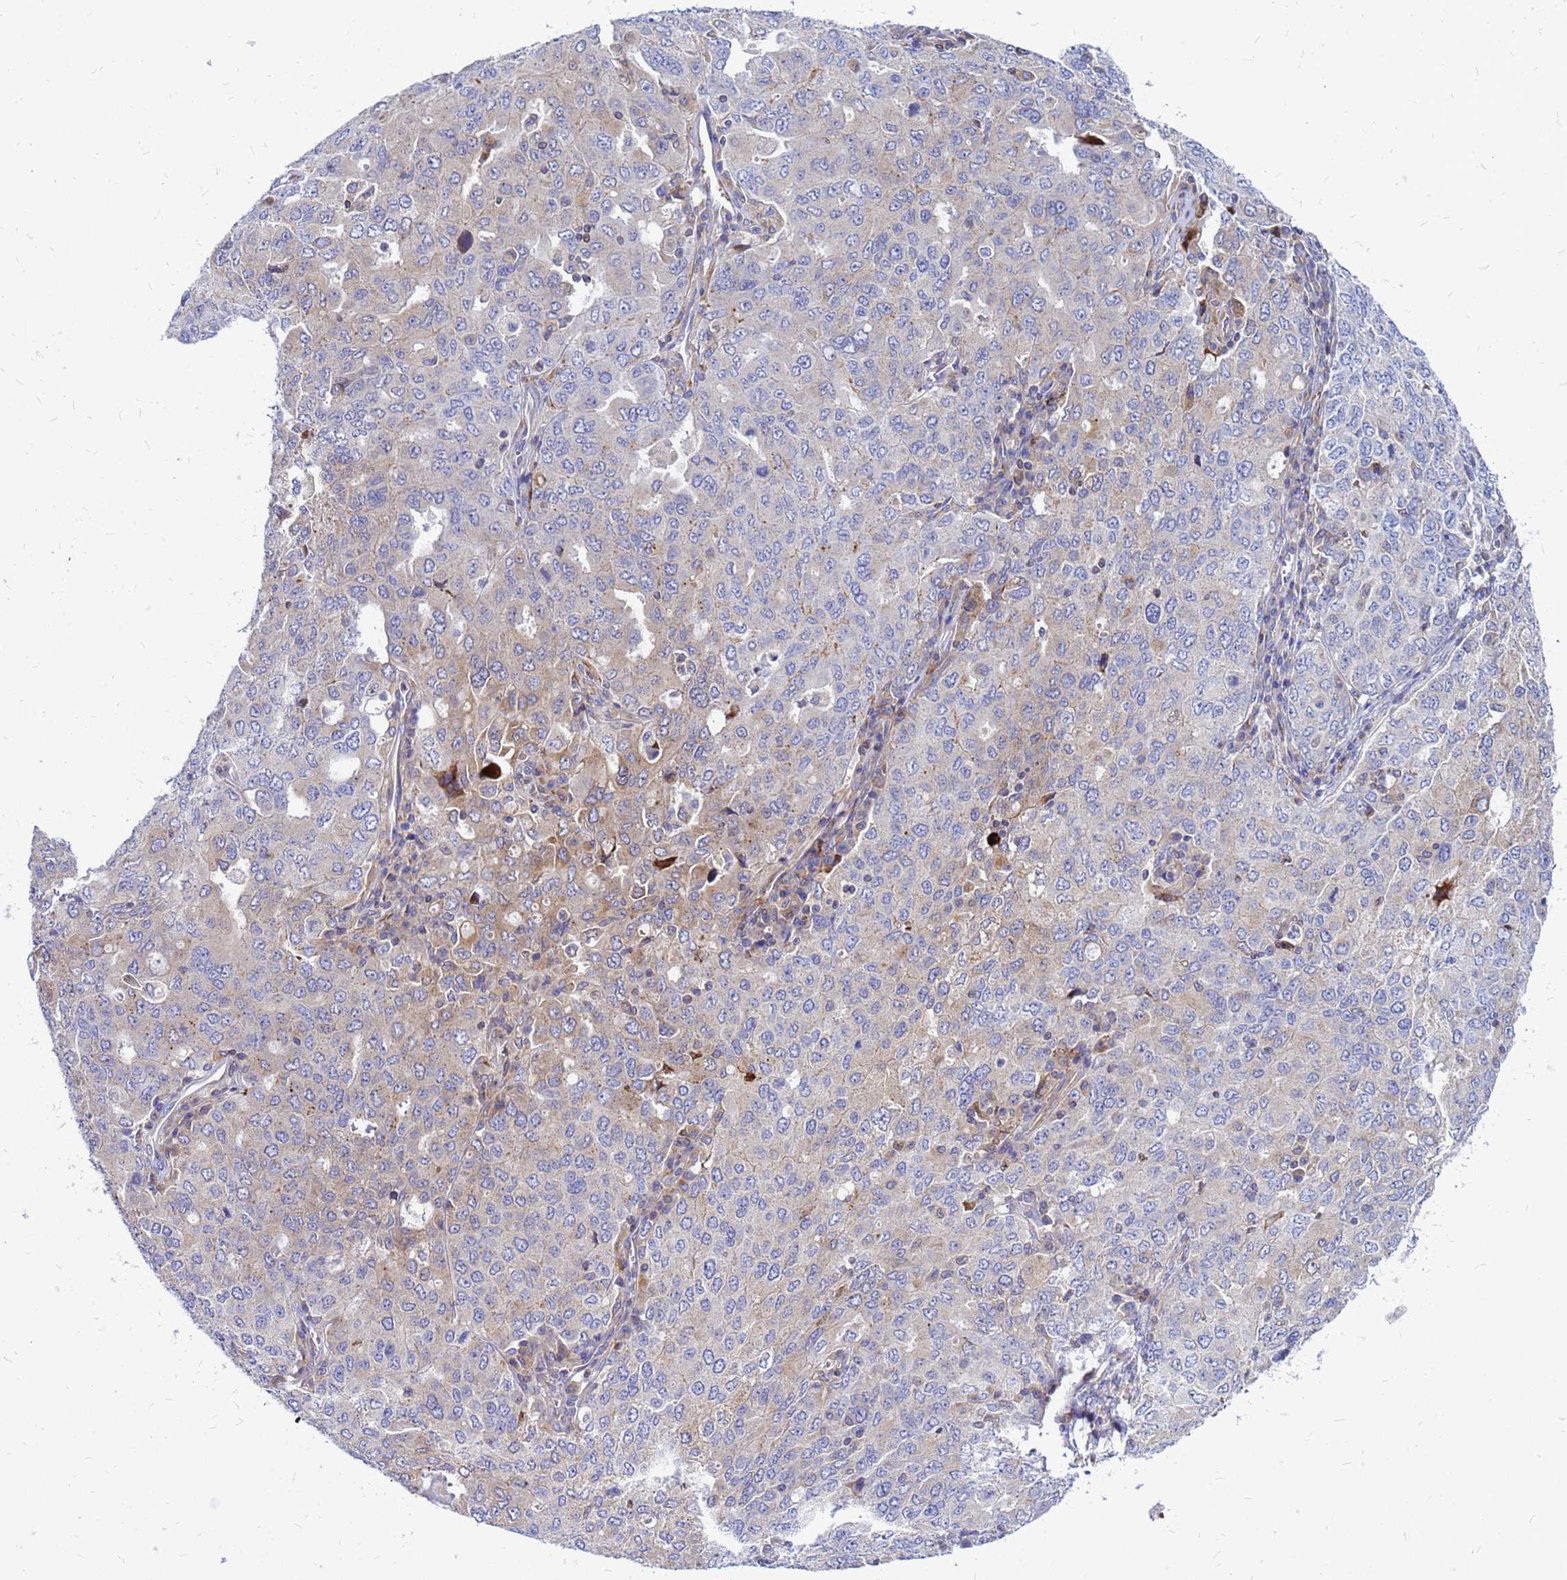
{"staining": {"intensity": "weak", "quantity": "<25%", "location": "cytoplasmic/membranous"}, "tissue": "ovarian cancer", "cell_type": "Tumor cells", "image_type": "cancer", "snomed": [{"axis": "morphology", "description": "Carcinoma, endometroid"}, {"axis": "topography", "description": "Ovary"}], "caption": "A high-resolution photomicrograph shows immunohistochemistry staining of endometroid carcinoma (ovarian), which reveals no significant positivity in tumor cells. (DAB (3,3'-diaminobenzidine) immunohistochemistry (IHC) visualized using brightfield microscopy, high magnification).", "gene": "FHIP1A", "patient": {"sex": "female", "age": 62}}